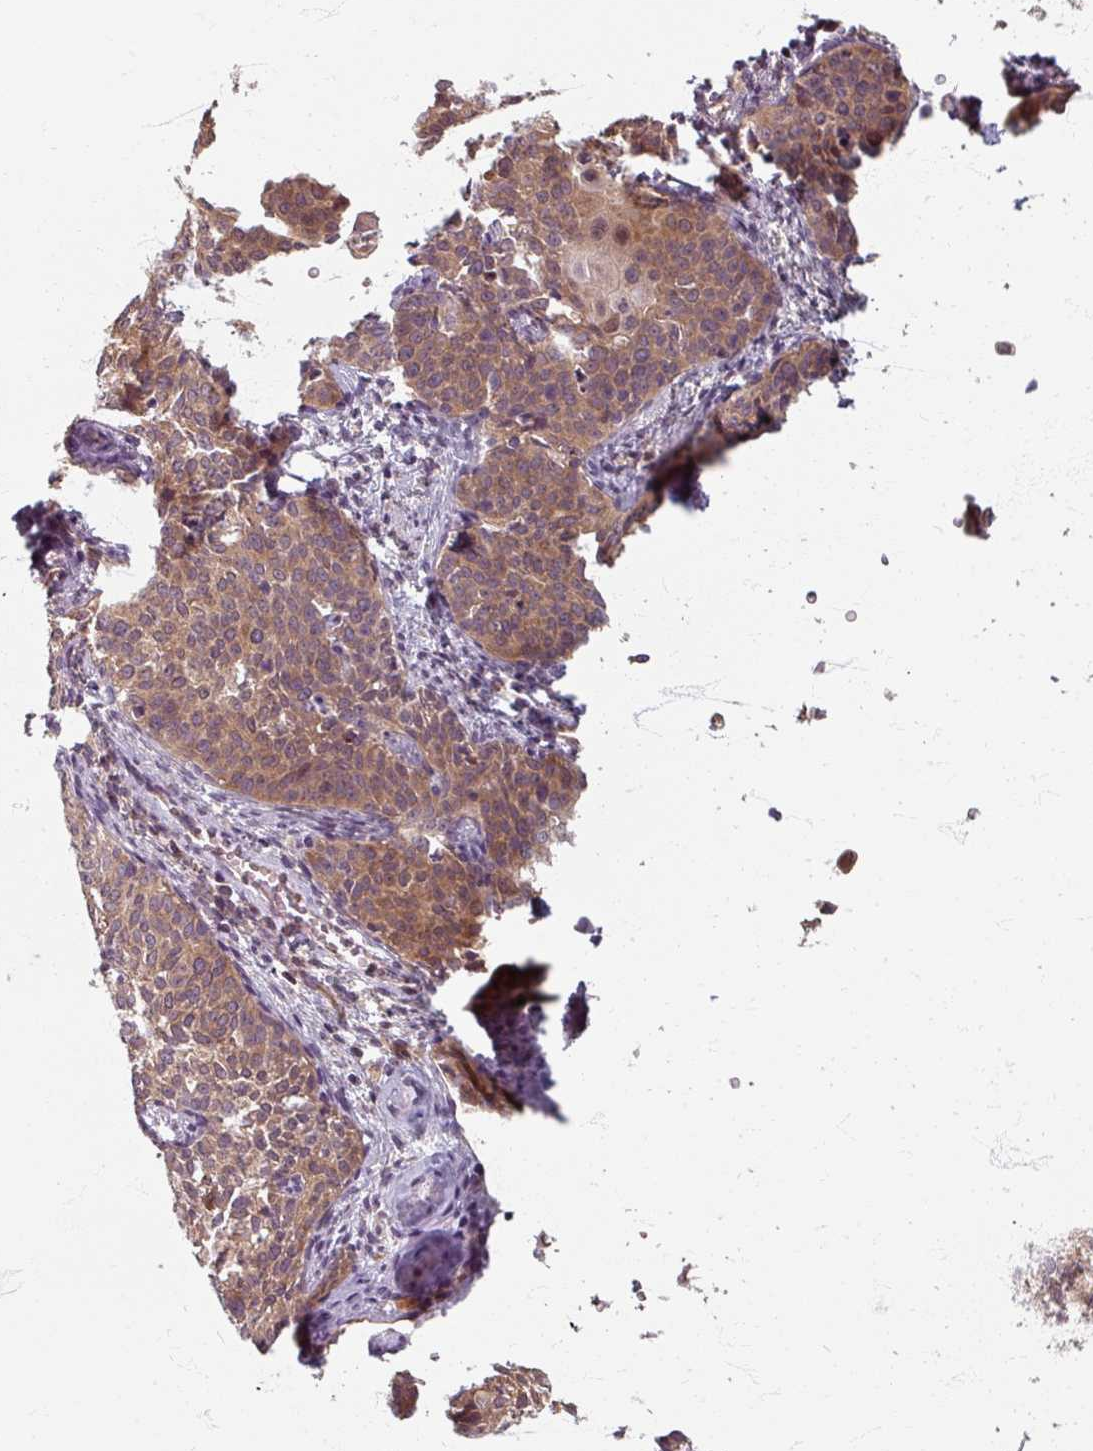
{"staining": {"intensity": "moderate", "quantity": ">75%", "location": "cytoplasmic/membranous"}, "tissue": "cervical cancer", "cell_type": "Tumor cells", "image_type": "cancer", "snomed": [{"axis": "morphology", "description": "Squamous cell carcinoma, NOS"}, {"axis": "topography", "description": "Cervix"}], "caption": "Immunohistochemical staining of cervical cancer (squamous cell carcinoma) displays moderate cytoplasmic/membranous protein staining in approximately >75% of tumor cells.", "gene": "STAM", "patient": {"sex": "female", "age": 44}}